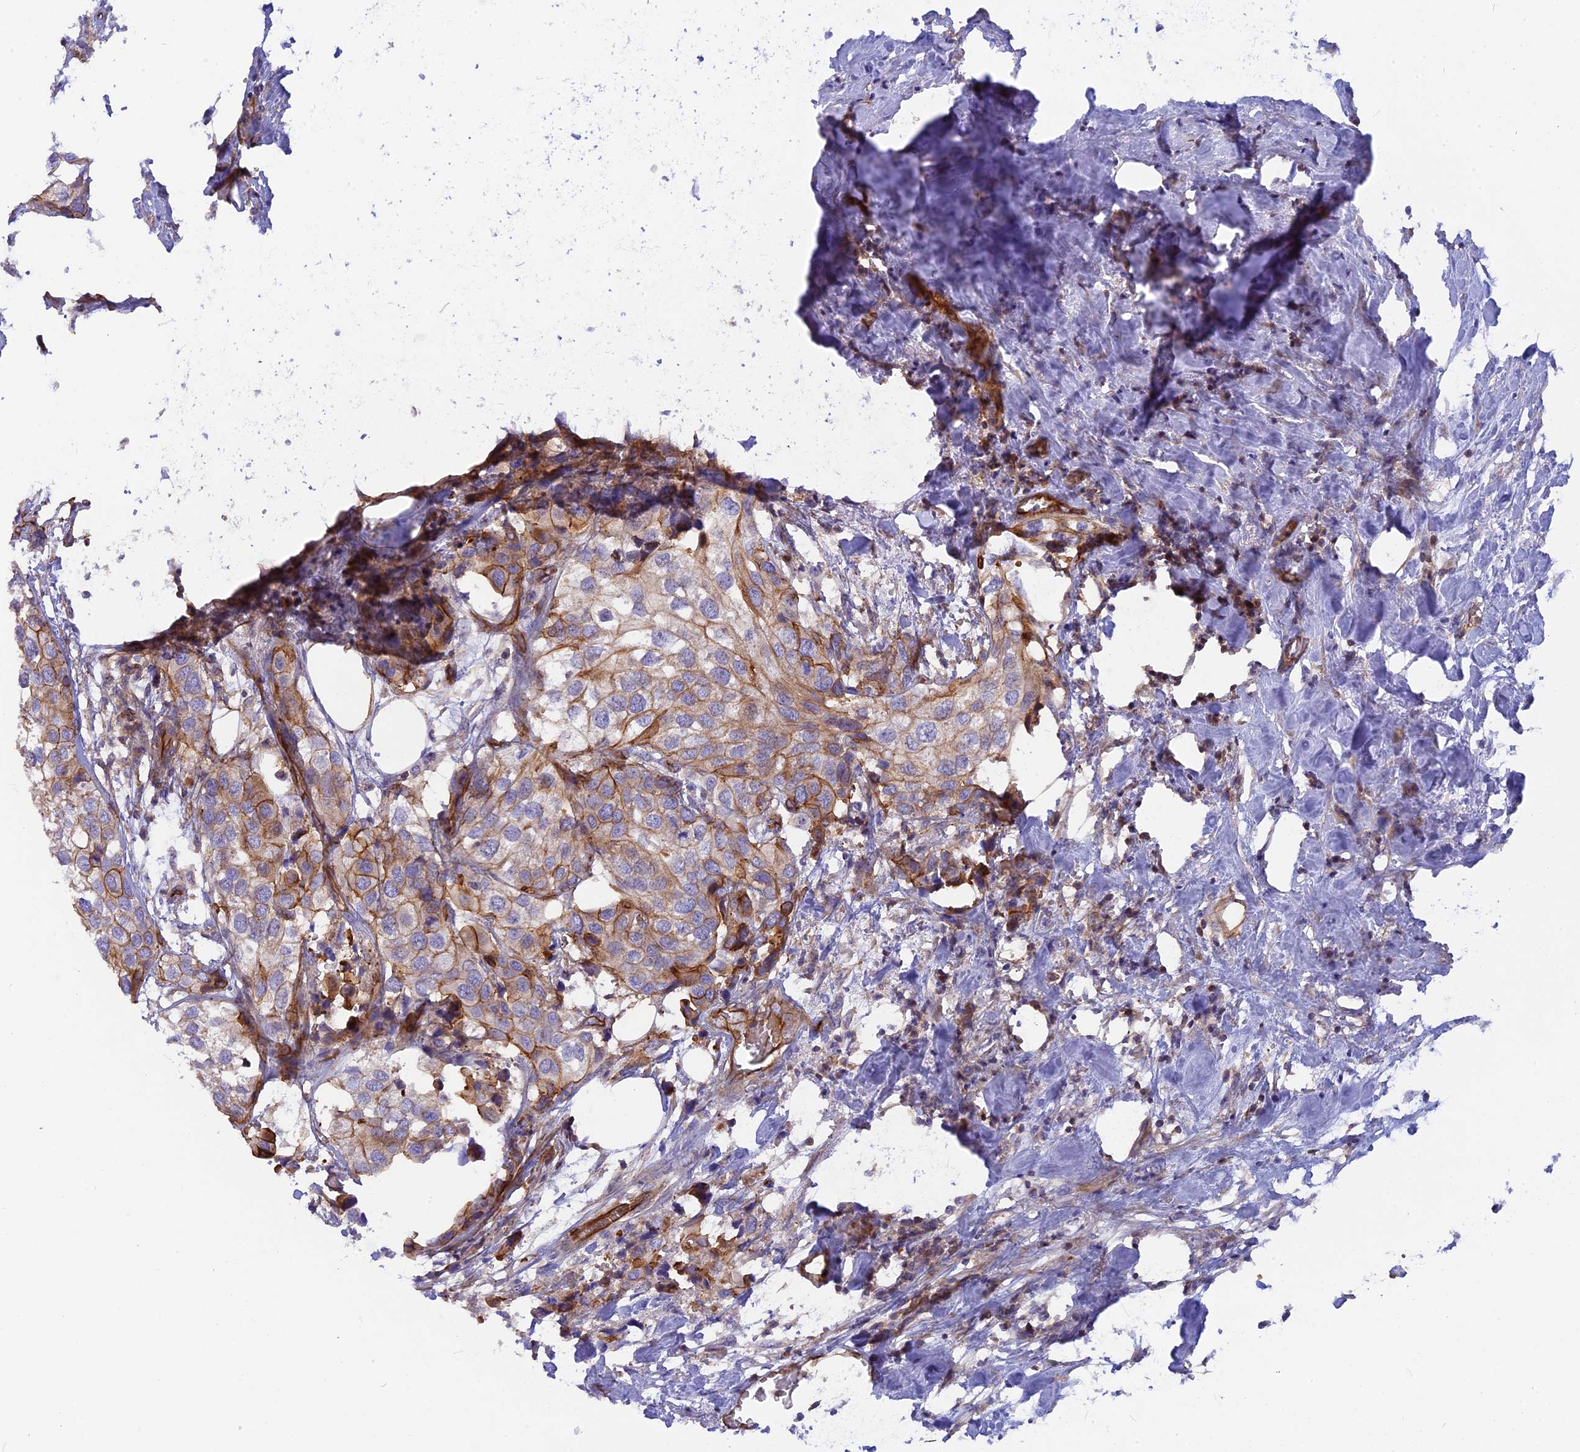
{"staining": {"intensity": "moderate", "quantity": ">75%", "location": "cytoplasmic/membranous"}, "tissue": "urothelial cancer", "cell_type": "Tumor cells", "image_type": "cancer", "snomed": [{"axis": "morphology", "description": "Urothelial carcinoma, High grade"}, {"axis": "topography", "description": "Urinary bladder"}], "caption": "Immunohistochemistry (IHC) micrograph of neoplastic tissue: human high-grade urothelial carcinoma stained using immunohistochemistry (IHC) reveals medium levels of moderate protein expression localized specifically in the cytoplasmic/membranous of tumor cells, appearing as a cytoplasmic/membranous brown color.", "gene": "CNBD2", "patient": {"sex": "male", "age": 64}}